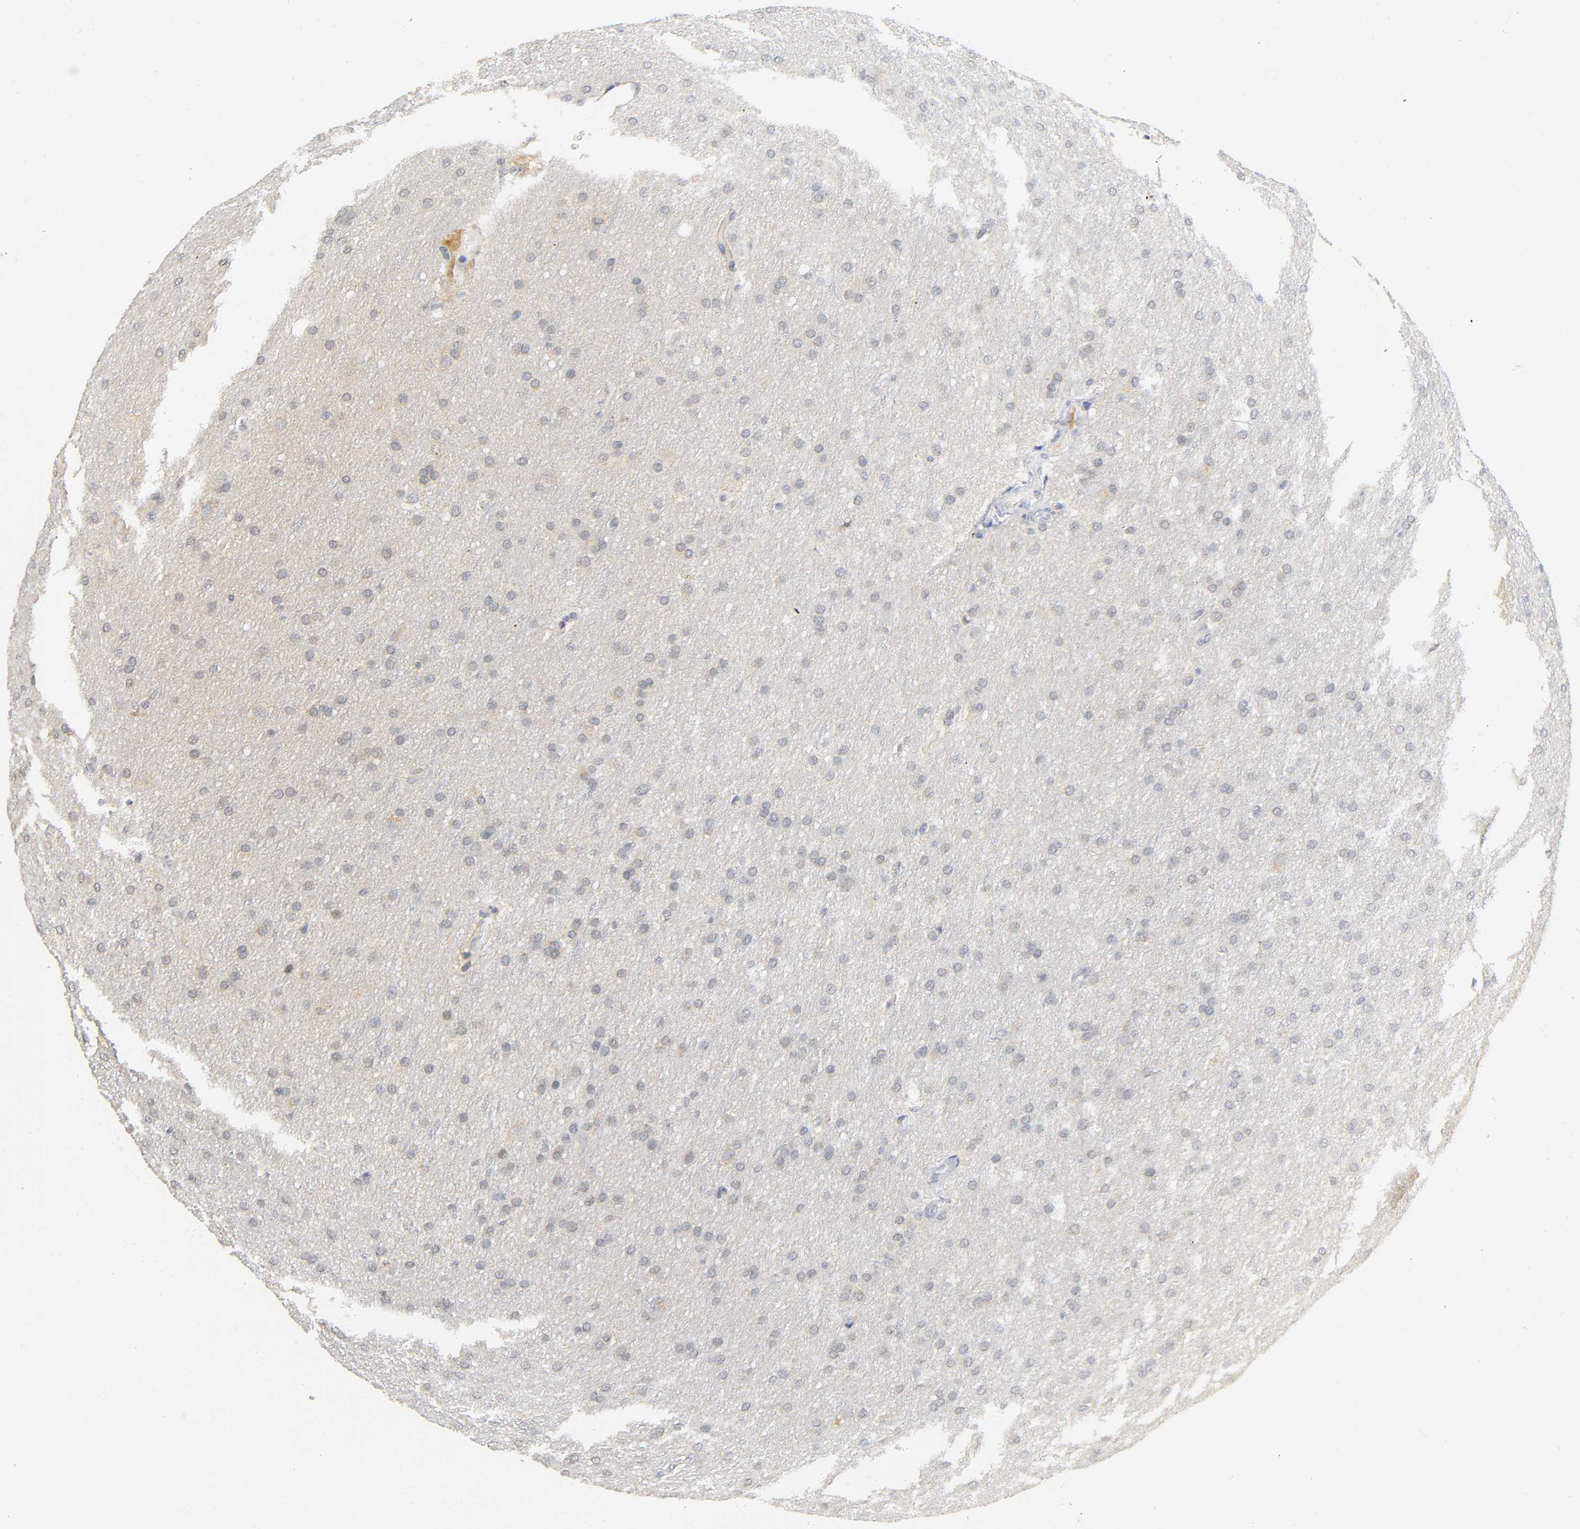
{"staining": {"intensity": "negative", "quantity": "none", "location": "none"}, "tissue": "glioma", "cell_type": "Tumor cells", "image_type": "cancer", "snomed": [{"axis": "morphology", "description": "Glioma, malignant, Low grade"}, {"axis": "topography", "description": "Brain"}], "caption": "Immunohistochemistry (IHC) image of neoplastic tissue: human malignant low-grade glioma stained with DAB demonstrates no significant protein staining in tumor cells.", "gene": "NRP1", "patient": {"sex": "female", "age": 32}}